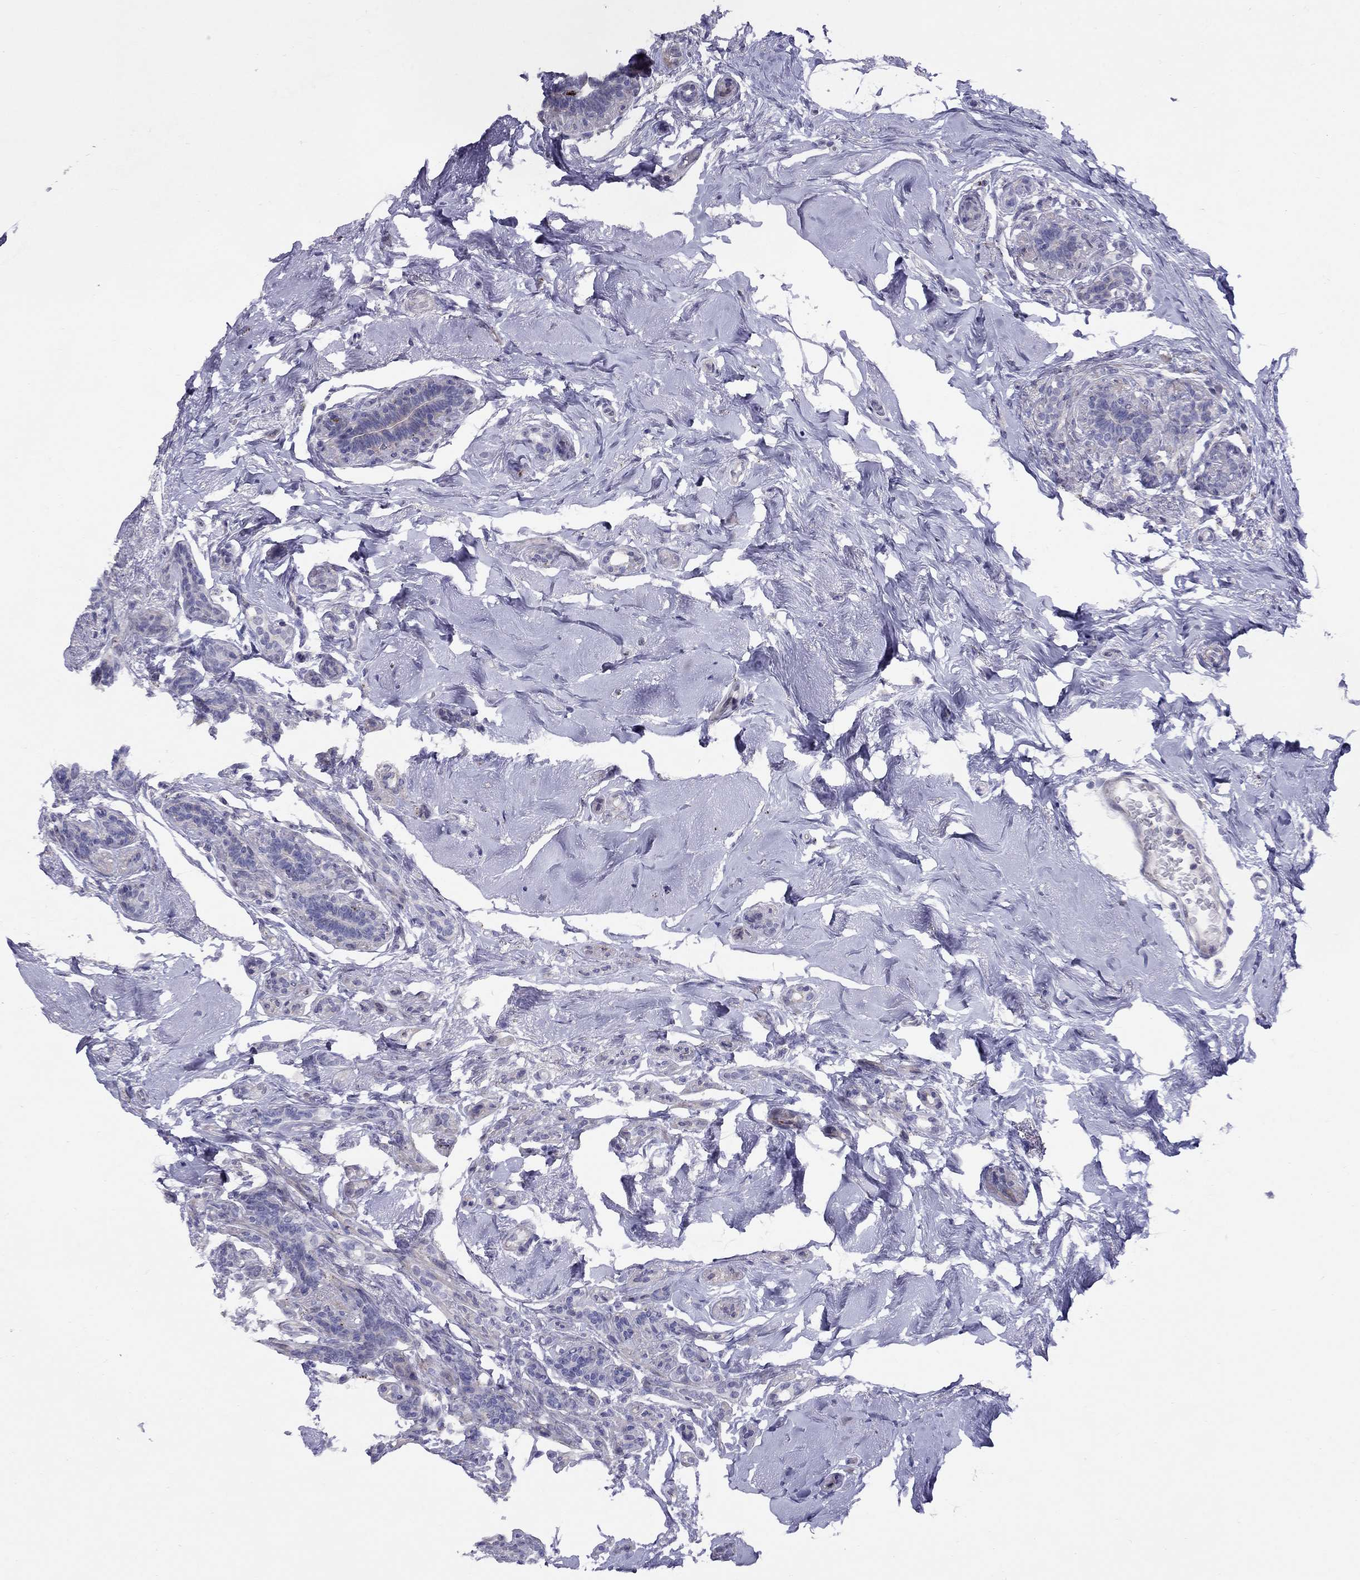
{"staining": {"intensity": "negative", "quantity": "none", "location": "none"}, "tissue": "breast cancer", "cell_type": "Tumor cells", "image_type": "cancer", "snomed": [{"axis": "morphology", "description": "Duct carcinoma"}, {"axis": "topography", "description": "Breast"}], "caption": "The histopathology image reveals no staining of tumor cells in breast invasive ductal carcinoma. Nuclei are stained in blue.", "gene": "MAGEB4", "patient": {"sex": "female", "age": 83}}